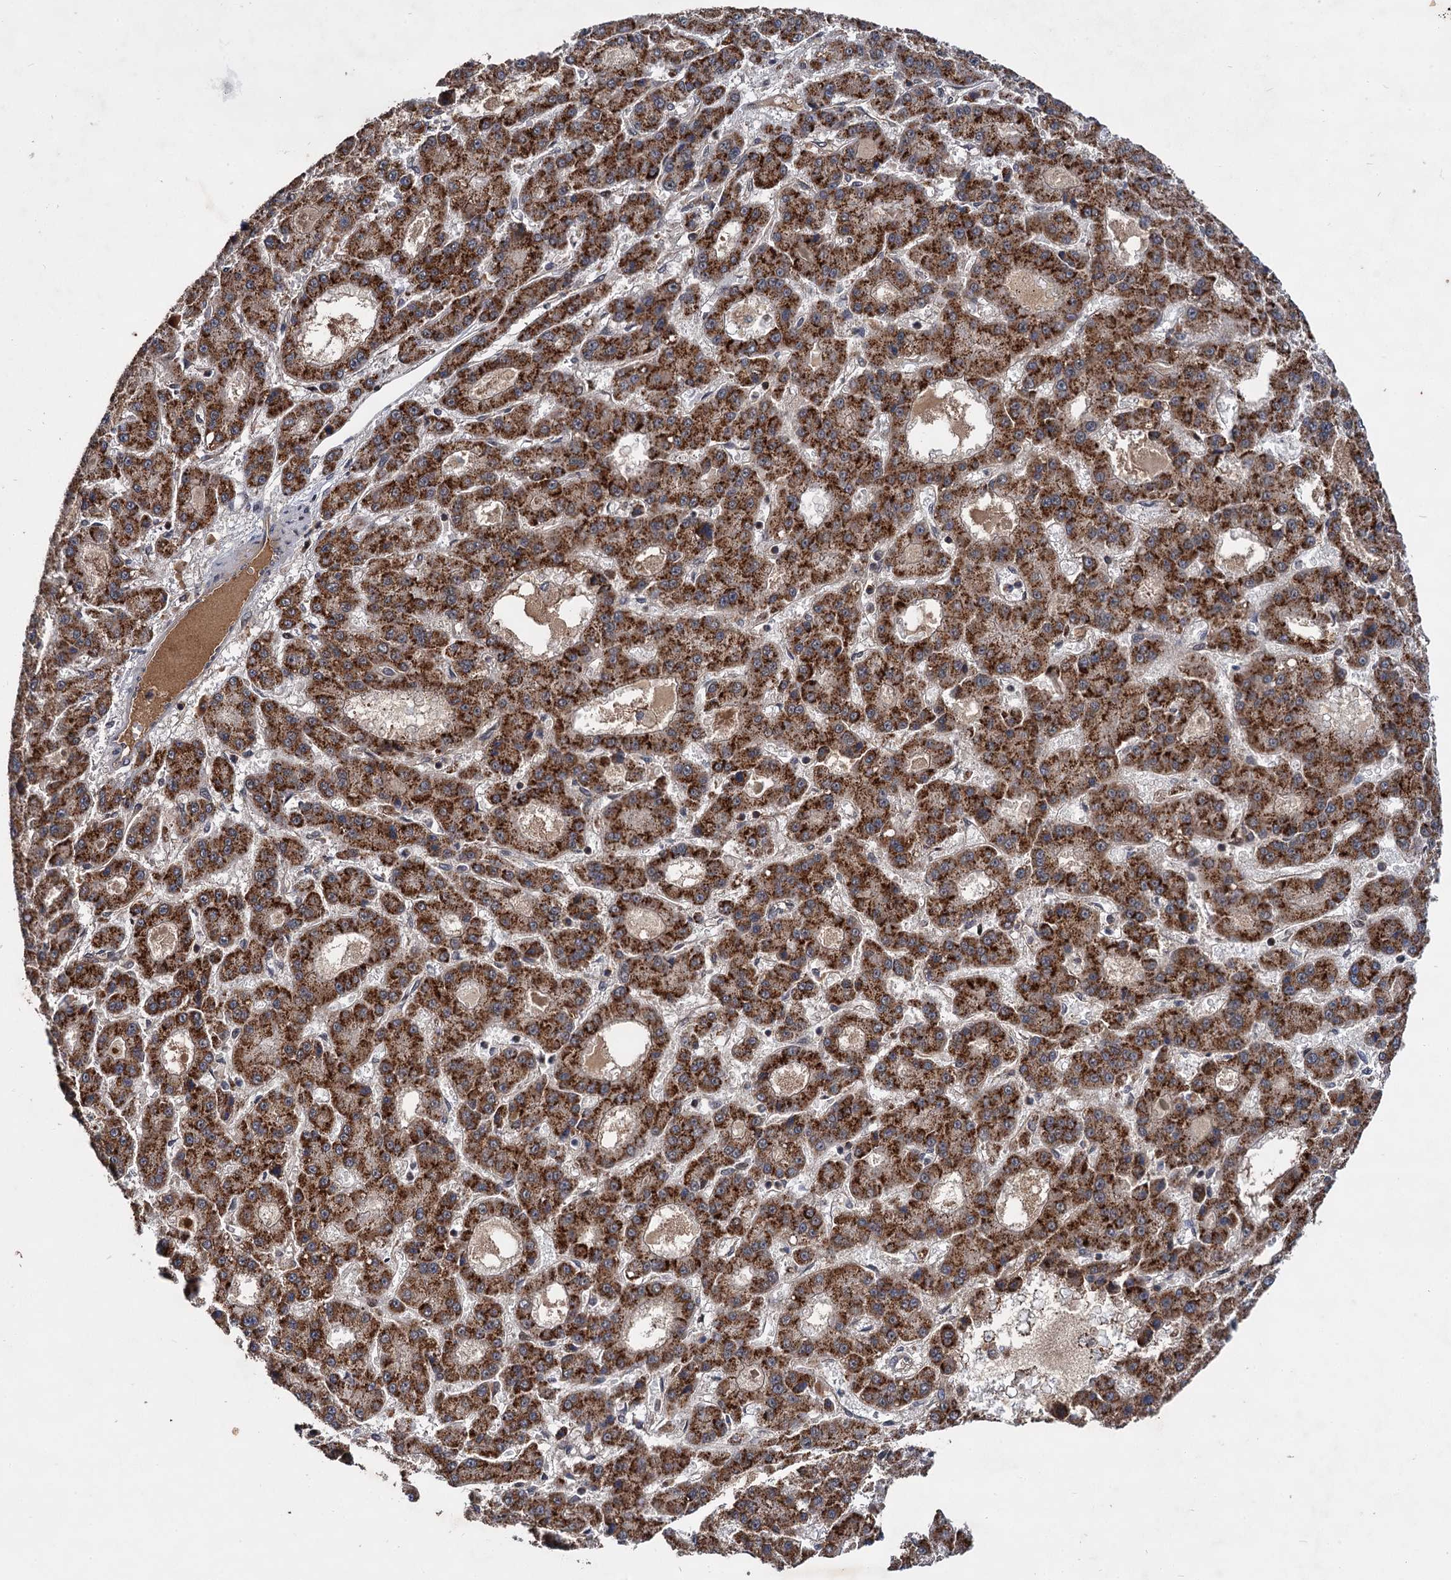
{"staining": {"intensity": "strong", "quantity": ">75%", "location": "cytoplasmic/membranous"}, "tissue": "liver cancer", "cell_type": "Tumor cells", "image_type": "cancer", "snomed": [{"axis": "morphology", "description": "Carcinoma, Hepatocellular, NOS"}, {"axis": "topography", "description": "Liver"}], "caption": "High-power microscopy captured an immunohistochemistry (IHC) image of liver hepatocellular carcinoma, revealing strong cytoplasmic/membranous expression in about >75% of tumor cells. Immunohistochemistry (ihc) stains the protein in brown and the nuclei are stained blue.", "gene": "ABLIM1", "patient": {"sex": "male", "age": 70}}